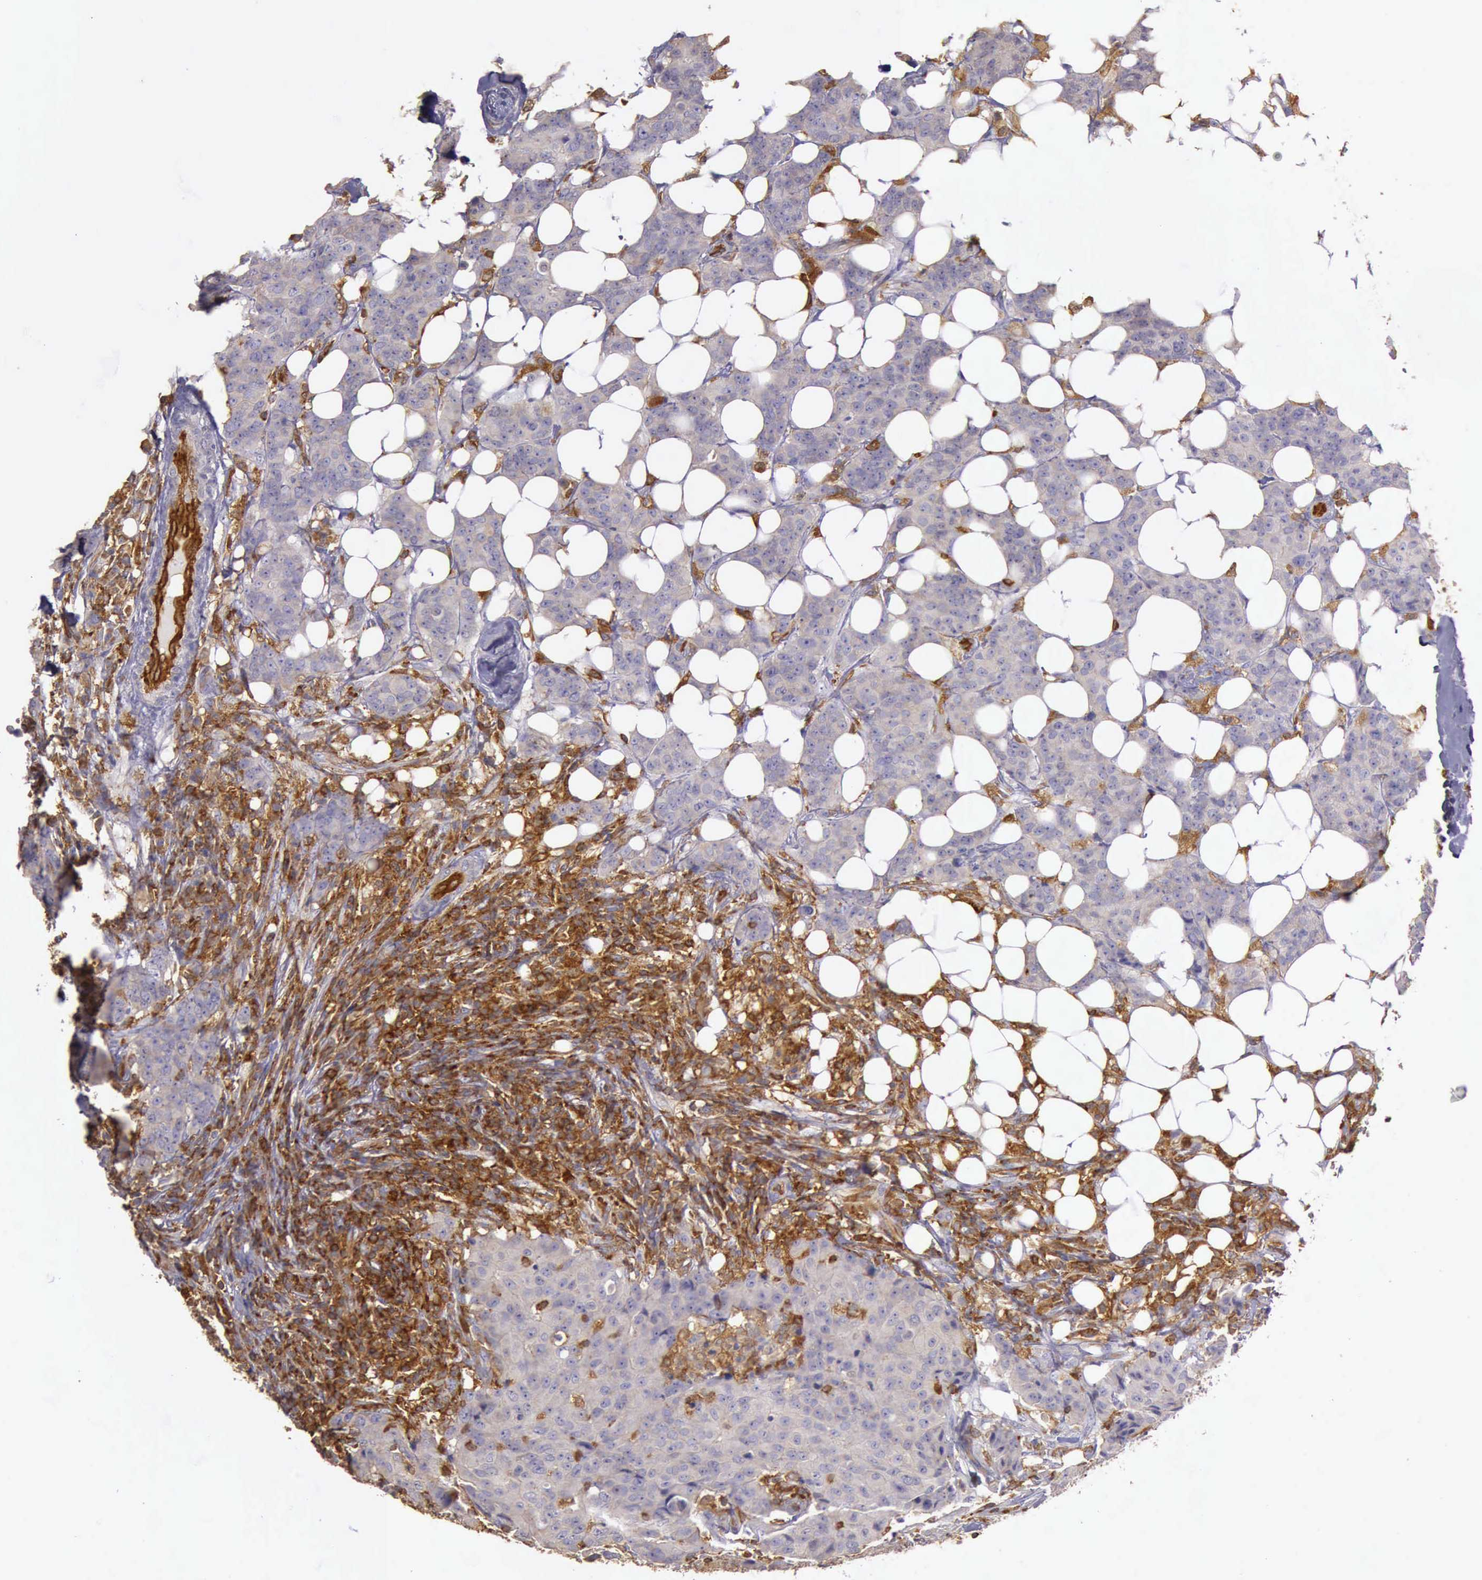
{"staining": {"intensity": "weak", "quantity": "25%-75%", "location": "cytoplasmic/membranous"}, "tissue": "breast cancer", "cell_type": "Tumor cells", "image_type": "cancer", "snomed": [{"axis": "morphology", "description": "Duct carcinoma"}, {"axis": "topography", "description": "Breast"}], "caption": "High-magnification brightfield microscopy of breast cancer stained with DAB (3,3'-diaminobenzidine) (brown) and counterstained with hematoxylin (blue). tumor cells exhibit weak cytoplasmic/membranous expression is present in approximately25%-75% of cells.", "gene": "ARHGAP4", "patient": {"sex": "female", "age": 40}}